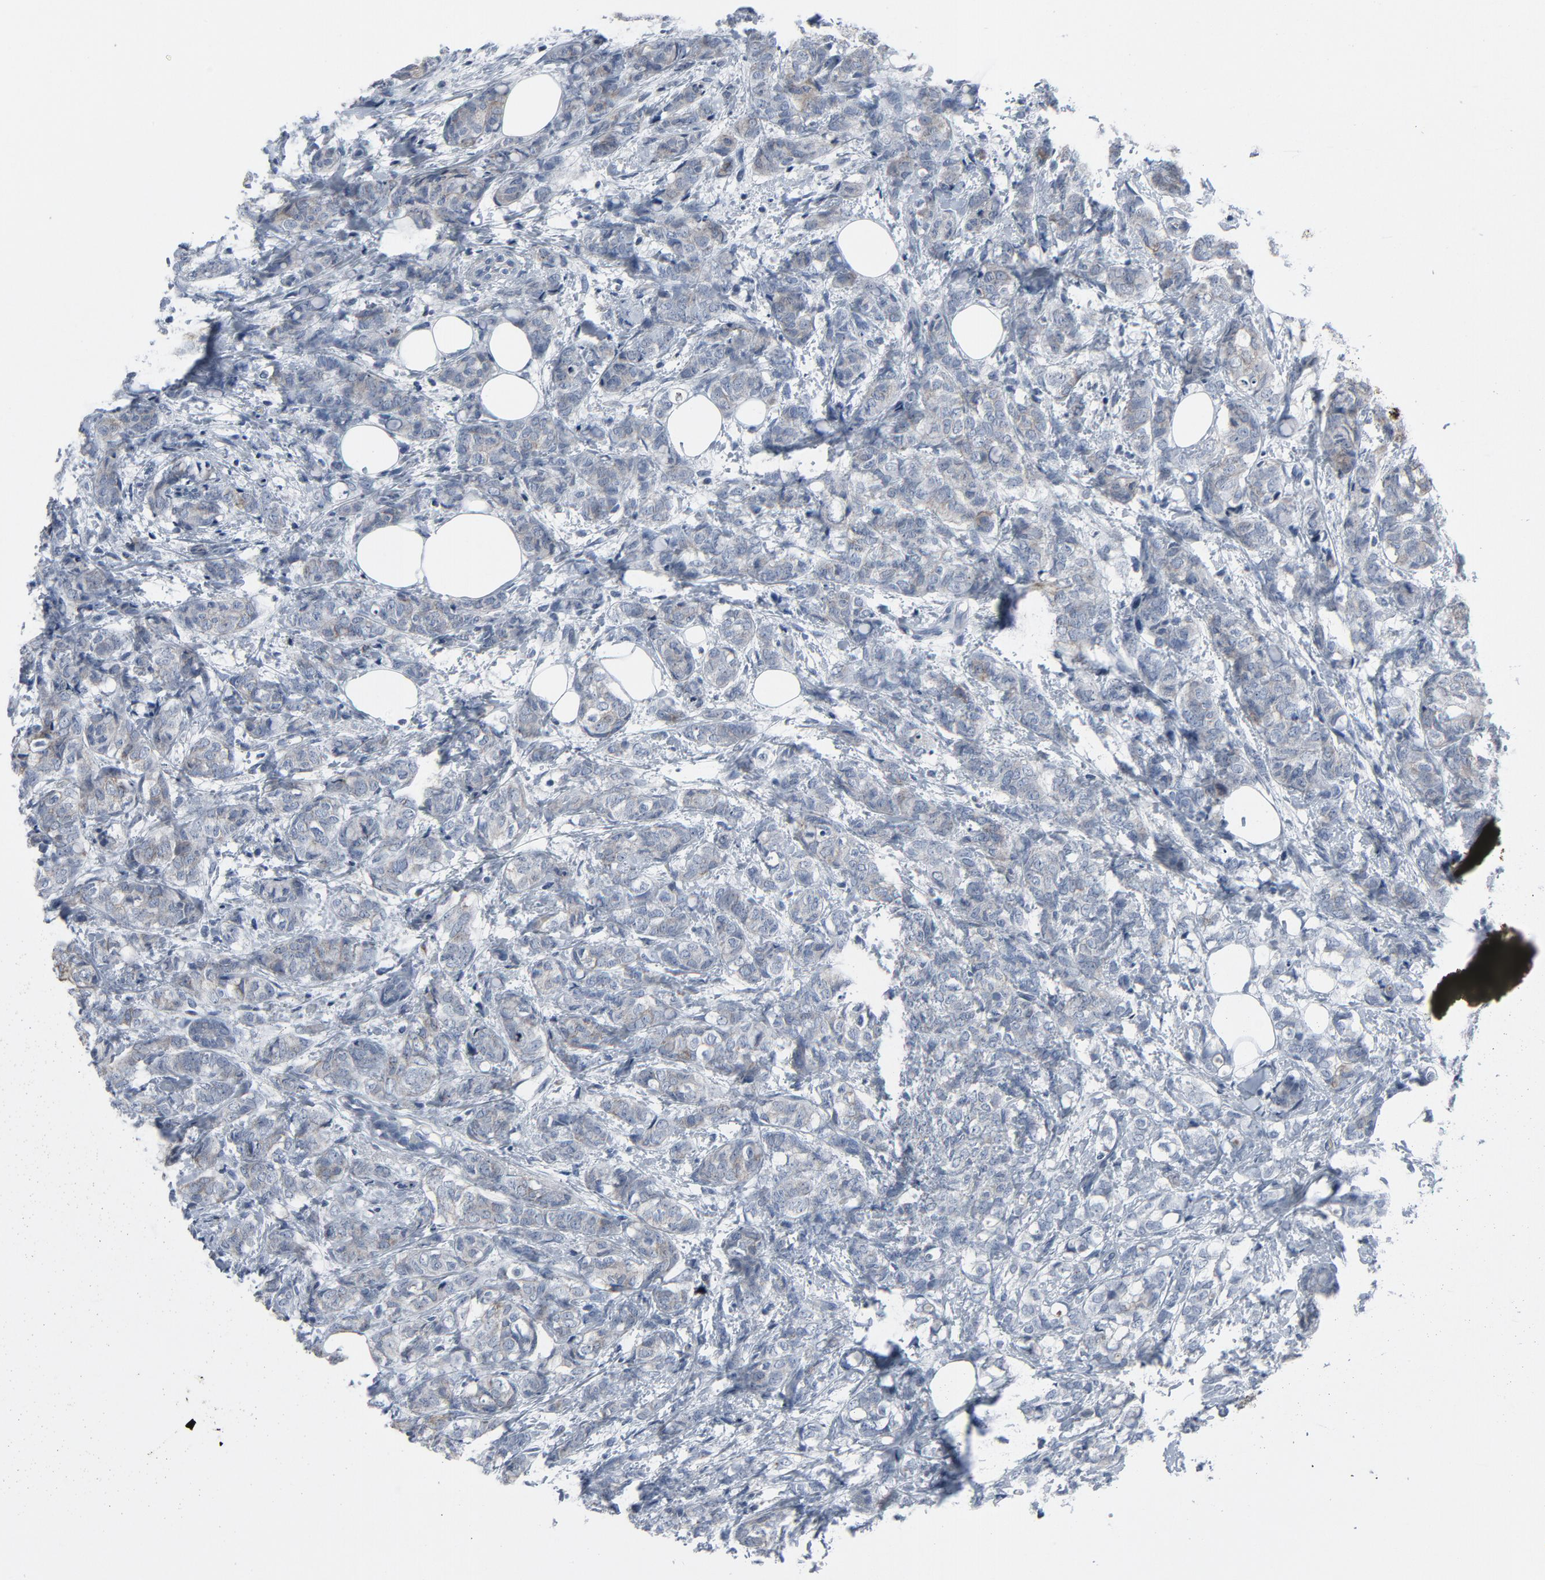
{"staining": {"intensity": "weak", "quantity": "<25%", "location": "cytoplasmic/membranous"}, "tissue": "breast cancer", "cell_type": "Tumor cells", "image_type": "cancer", "snomed": [{"axis": "morphology", "description": "Lobular carcinoma"}, {"axis": "topography", "description": "Breast"}], "caption": "DAB (3,3'-diaminobenzidine) immunohistochemical staining of breast cancer shows no significant staining in tumor cells.", "gene": "GPX2", "patient": {"sex": "female", "age": 60}}